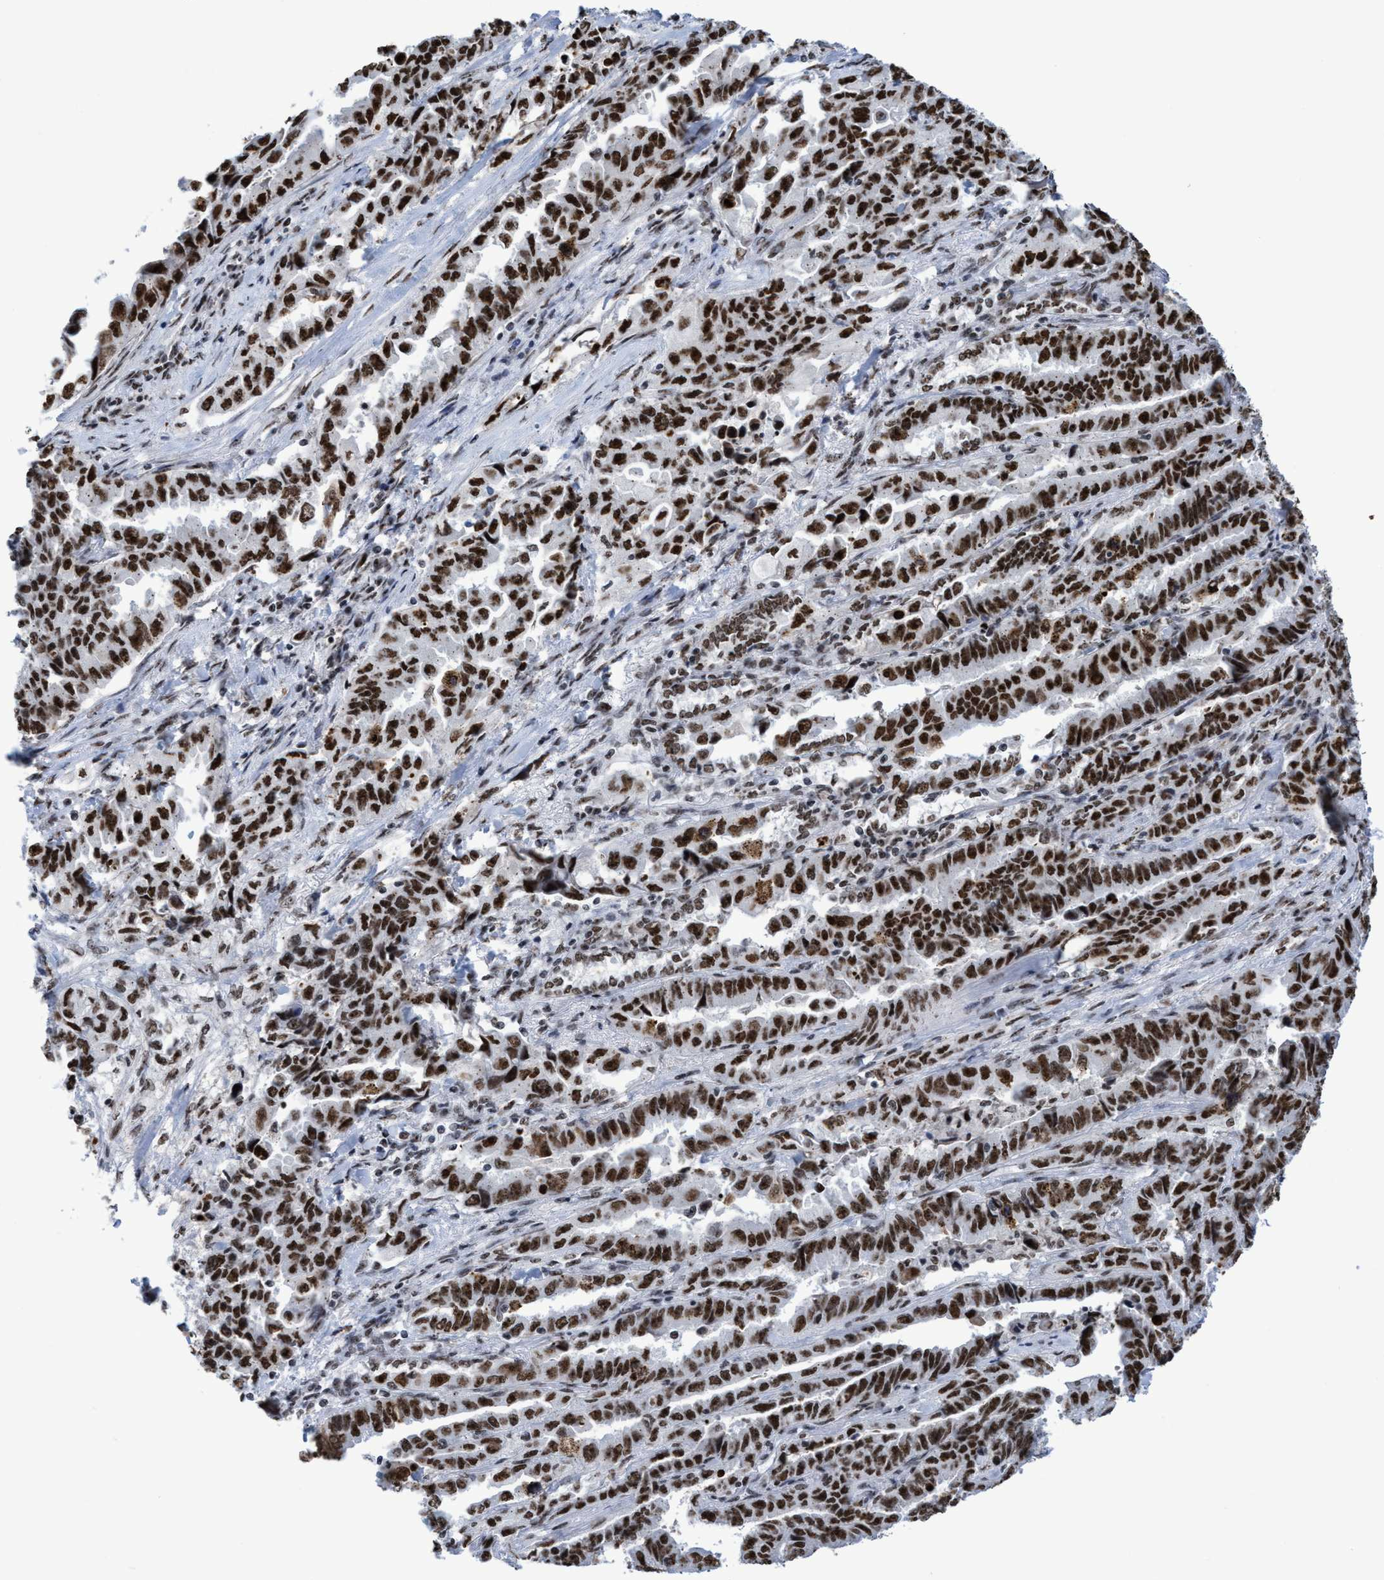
{"staining": {"intensity": "strong", "quantity": ">75%", "location": "nuclear"}, "tissue": "lung cancer", "cell_type": "Tumor cells", "image_type": "cancer", "snomed": [{"axis": "morphology", "description": "Adenocarcinoma, NOS"}, {"axis": "topography", "description": "Lung"}], "caption": "The micrograph exhibits staining of lung cancer (adenocarcinoma), revealing strong nuclear protein positivity (brown color) within tumor cells. (brown staining indicates protein expression, while blue staining denotes nuclei).", "gene": "EFCAB10", "patient": {"sex": "female", "age": 51}}